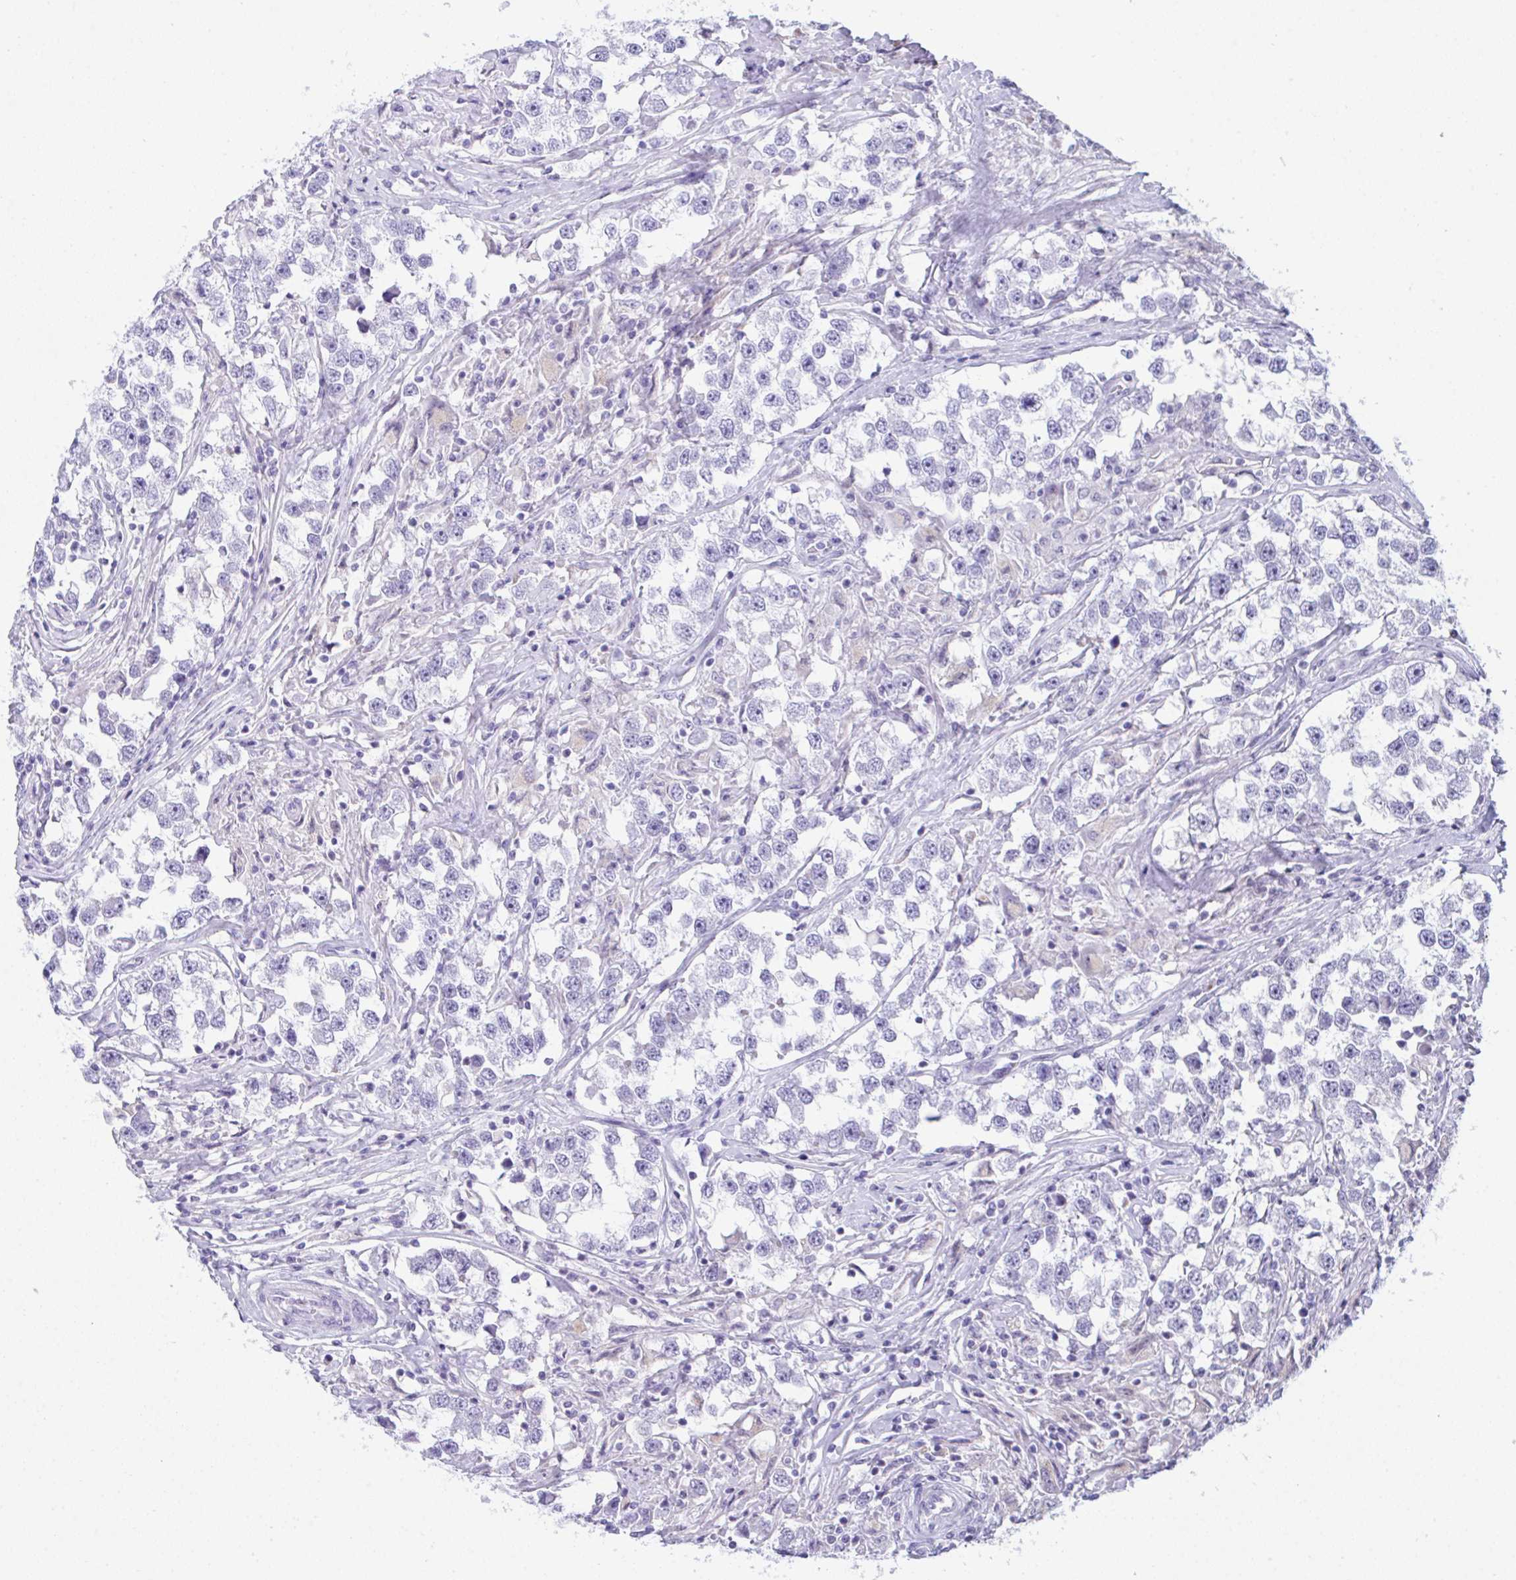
{"staining": {"intensity": "negative", "quantity": "none", "location": "none"}, "tissue": "testis cancer", "cell_type": "Tumor cells", "image_type": "cancer", "snomed": [{"axis": "morphology", "description": "Seminoma, NOS"}, {"axis": "topography", "description": "Testis"}], "caption": "The immunohistochemistry (IHC) micrograph has no significant positivity in tumor cells of seminoma (testis) tissue.", "gene": "ATP6V0D2", "patient": {"sex": "male", "age": 46}}